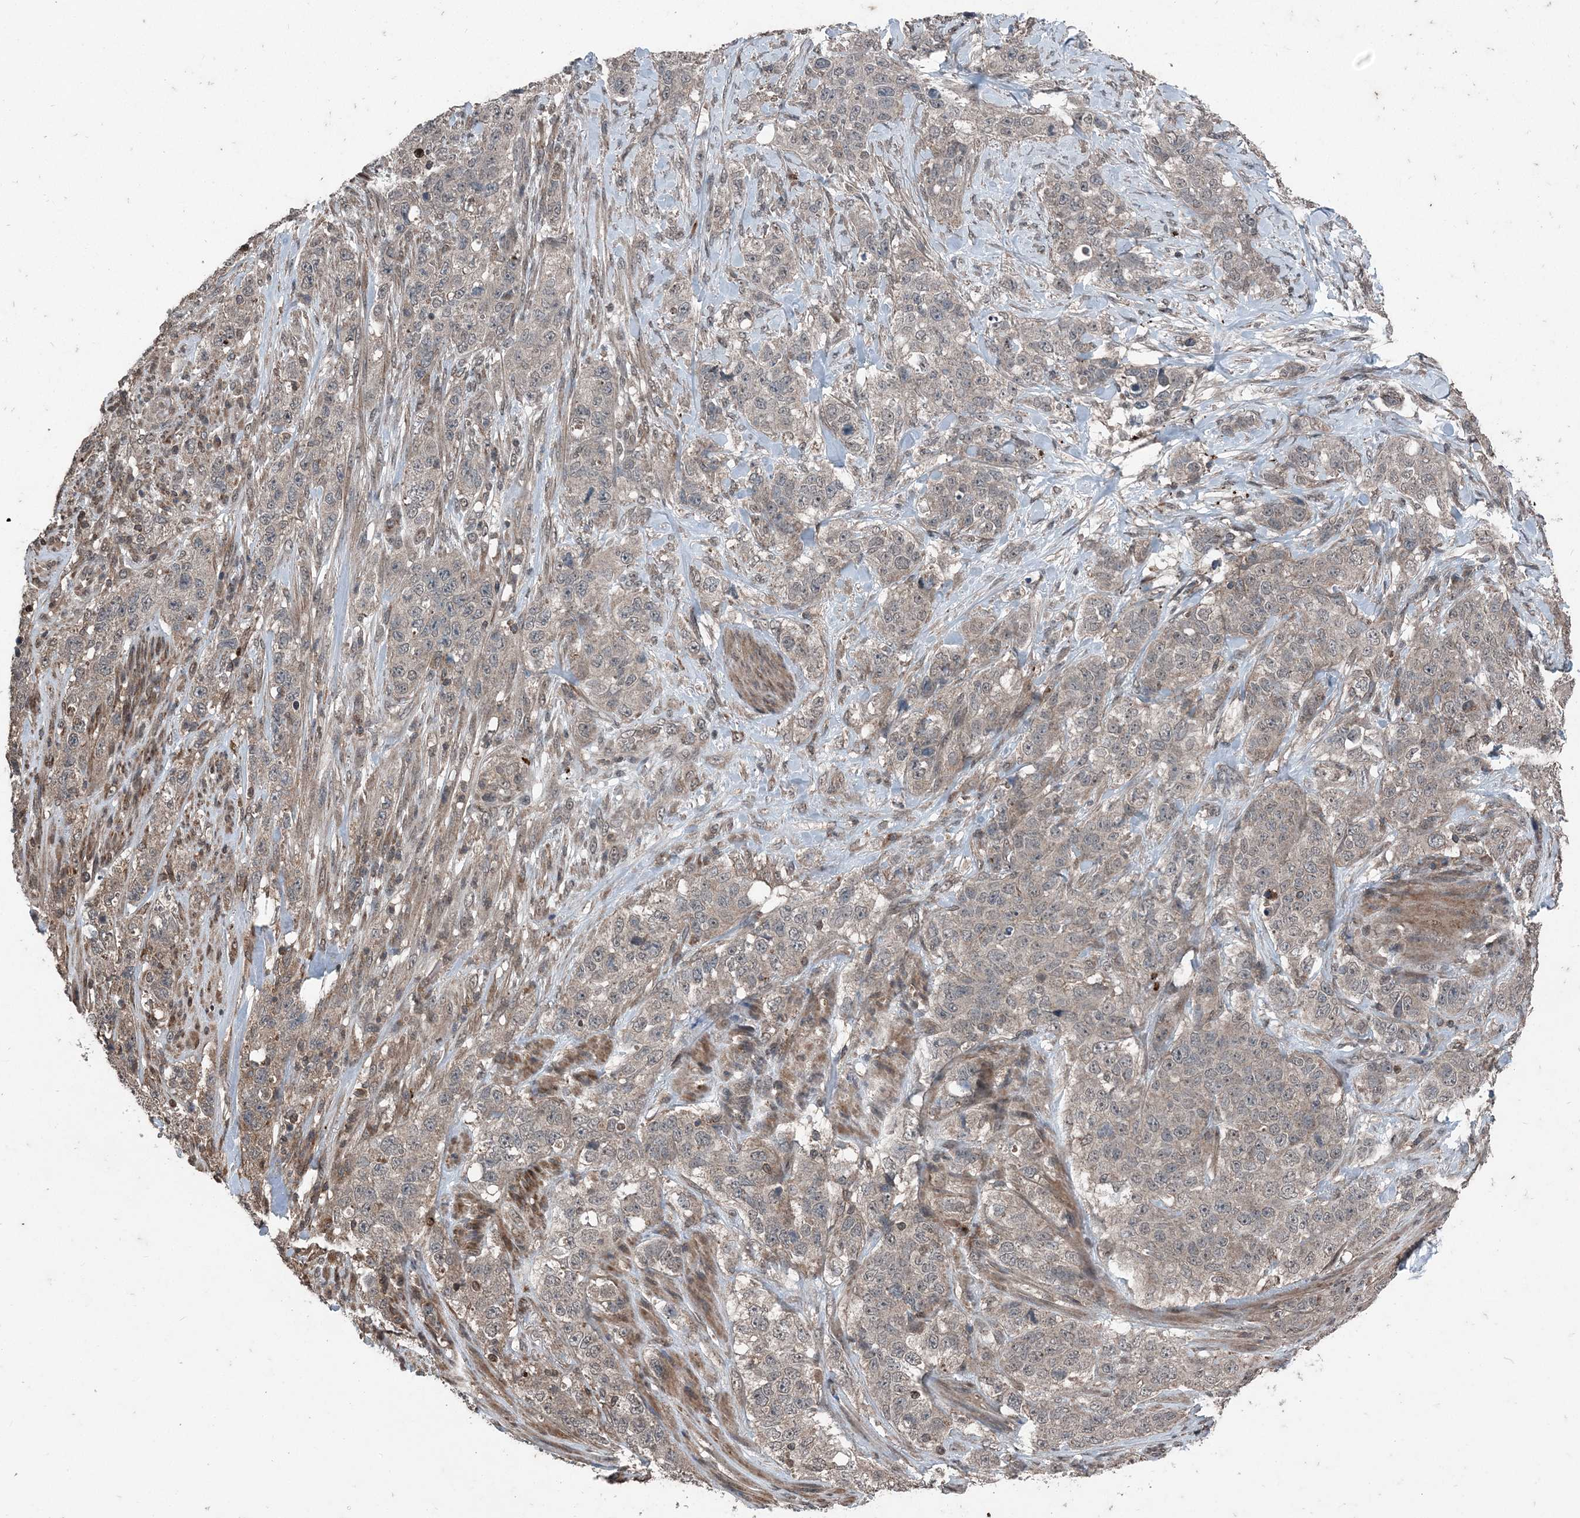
{"staining": {"intensity": "negative", "quantity": "none", "location": "none"}, "tissue": "stomach cancer", "cell_type": "Tumor cells", "image_type": "cancer", "snomed": [{"axis": "morphology", "description": "Adenocarcinoma, NOS"}, {"axis": "topography", "description": "Stomach"}], "caption": "This is an immunohistochemistry (IHC) image of stomach adenocarcinoma. There is no staining in tumor cells.", "gene": "CFL1", "patient": {"sex": "male", "age": 48}}